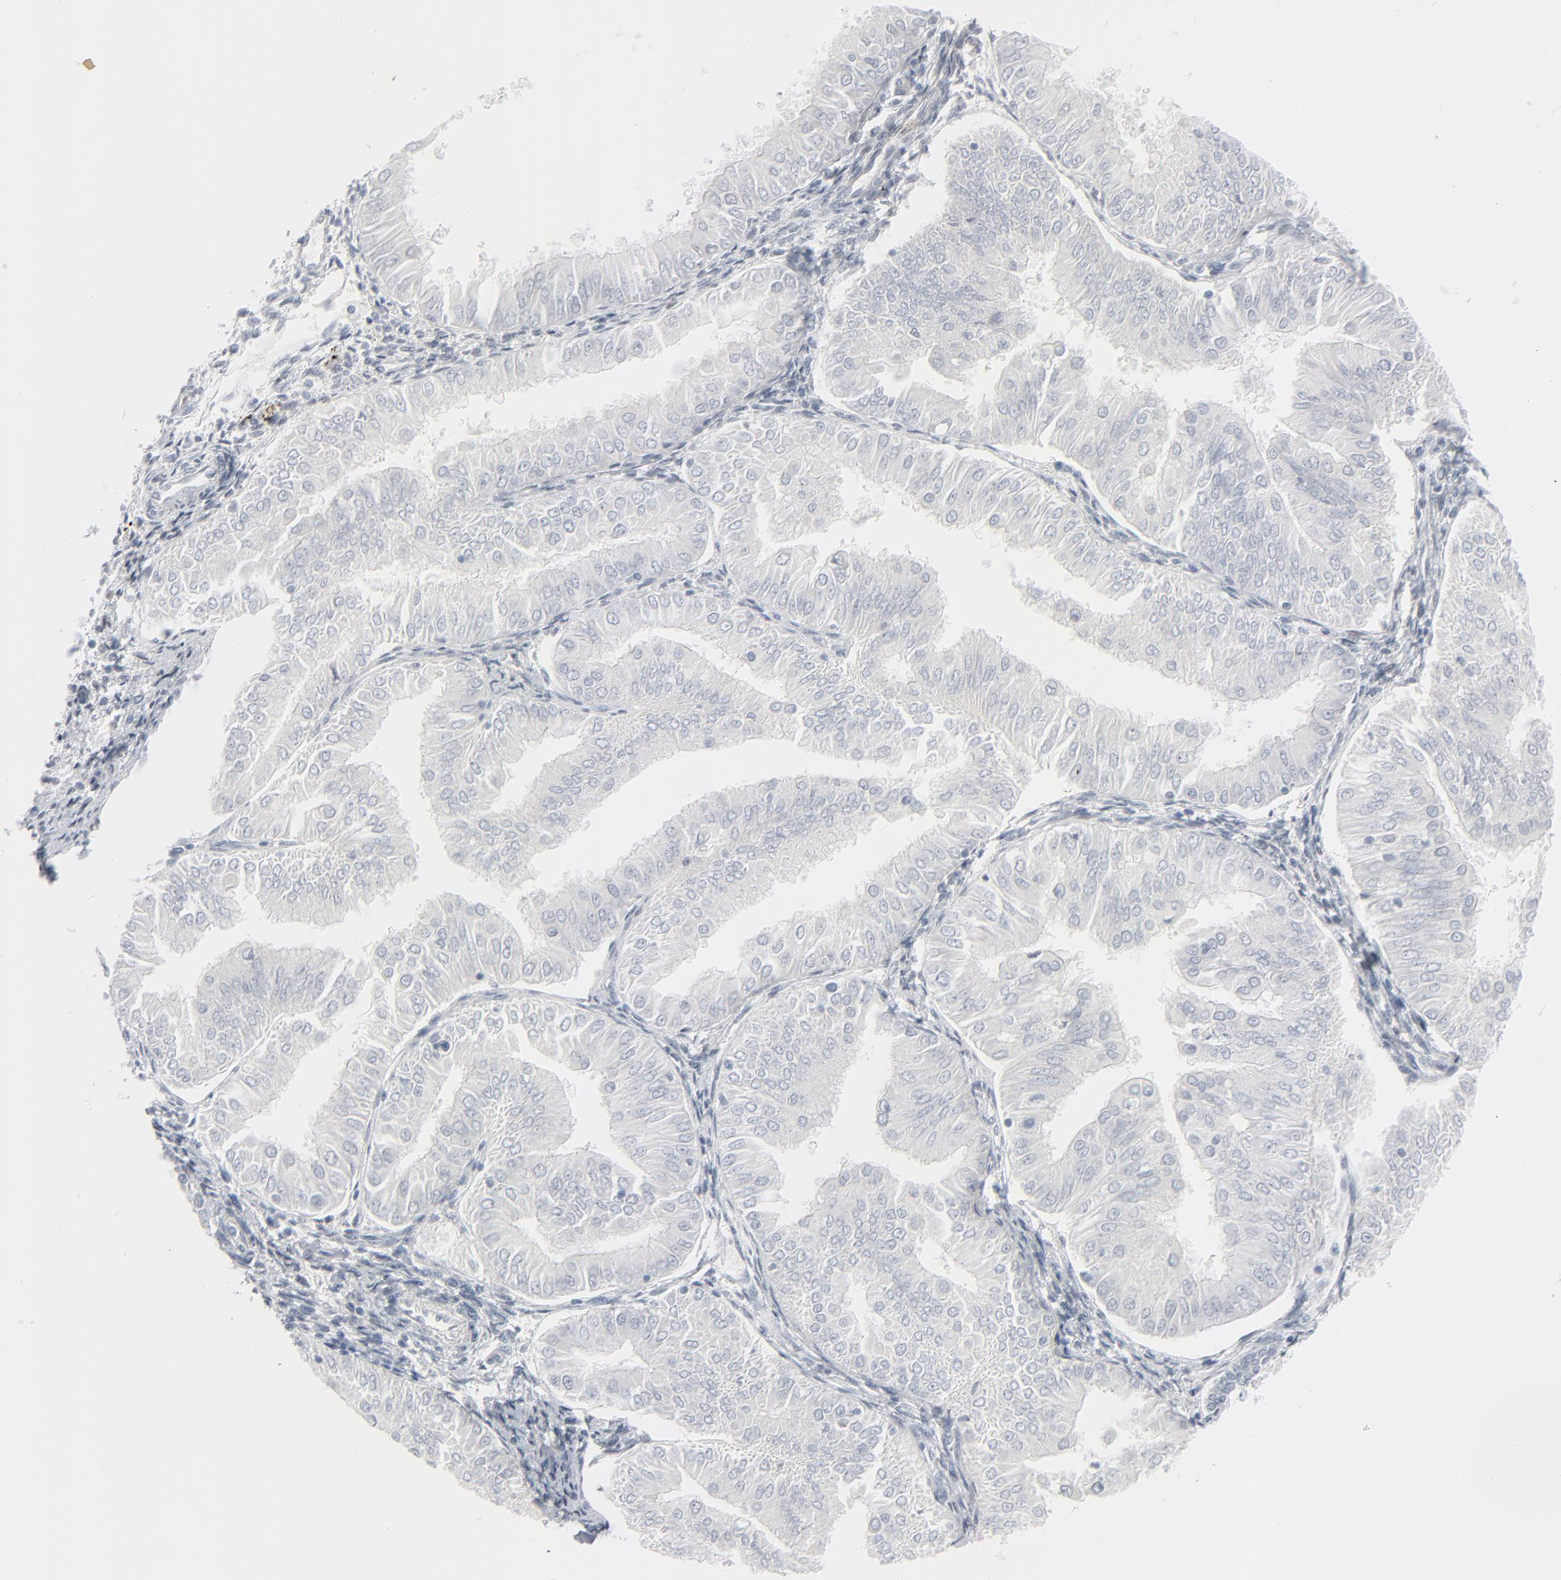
{"staining": {"intensity": "negative", "quantity": "none", "location": "none"}, "tissue": "endometrial cancer", "cell_type": "Tumor cells", "image_type": "cancer", "snomed": [{"axis": "morphology", "description": "Adenocarcinoma, NOS"}, {"axis": "topography", "description": "Endometrium"}], "caption": "IHC histopathology image of neoplastic tissue: endometrial cancer (adenocarcinoma) stained with DAB shows no significant protein staining in tumor cells.", "gene": "MITF", "patient": {"sex": "female", "age": 75}}